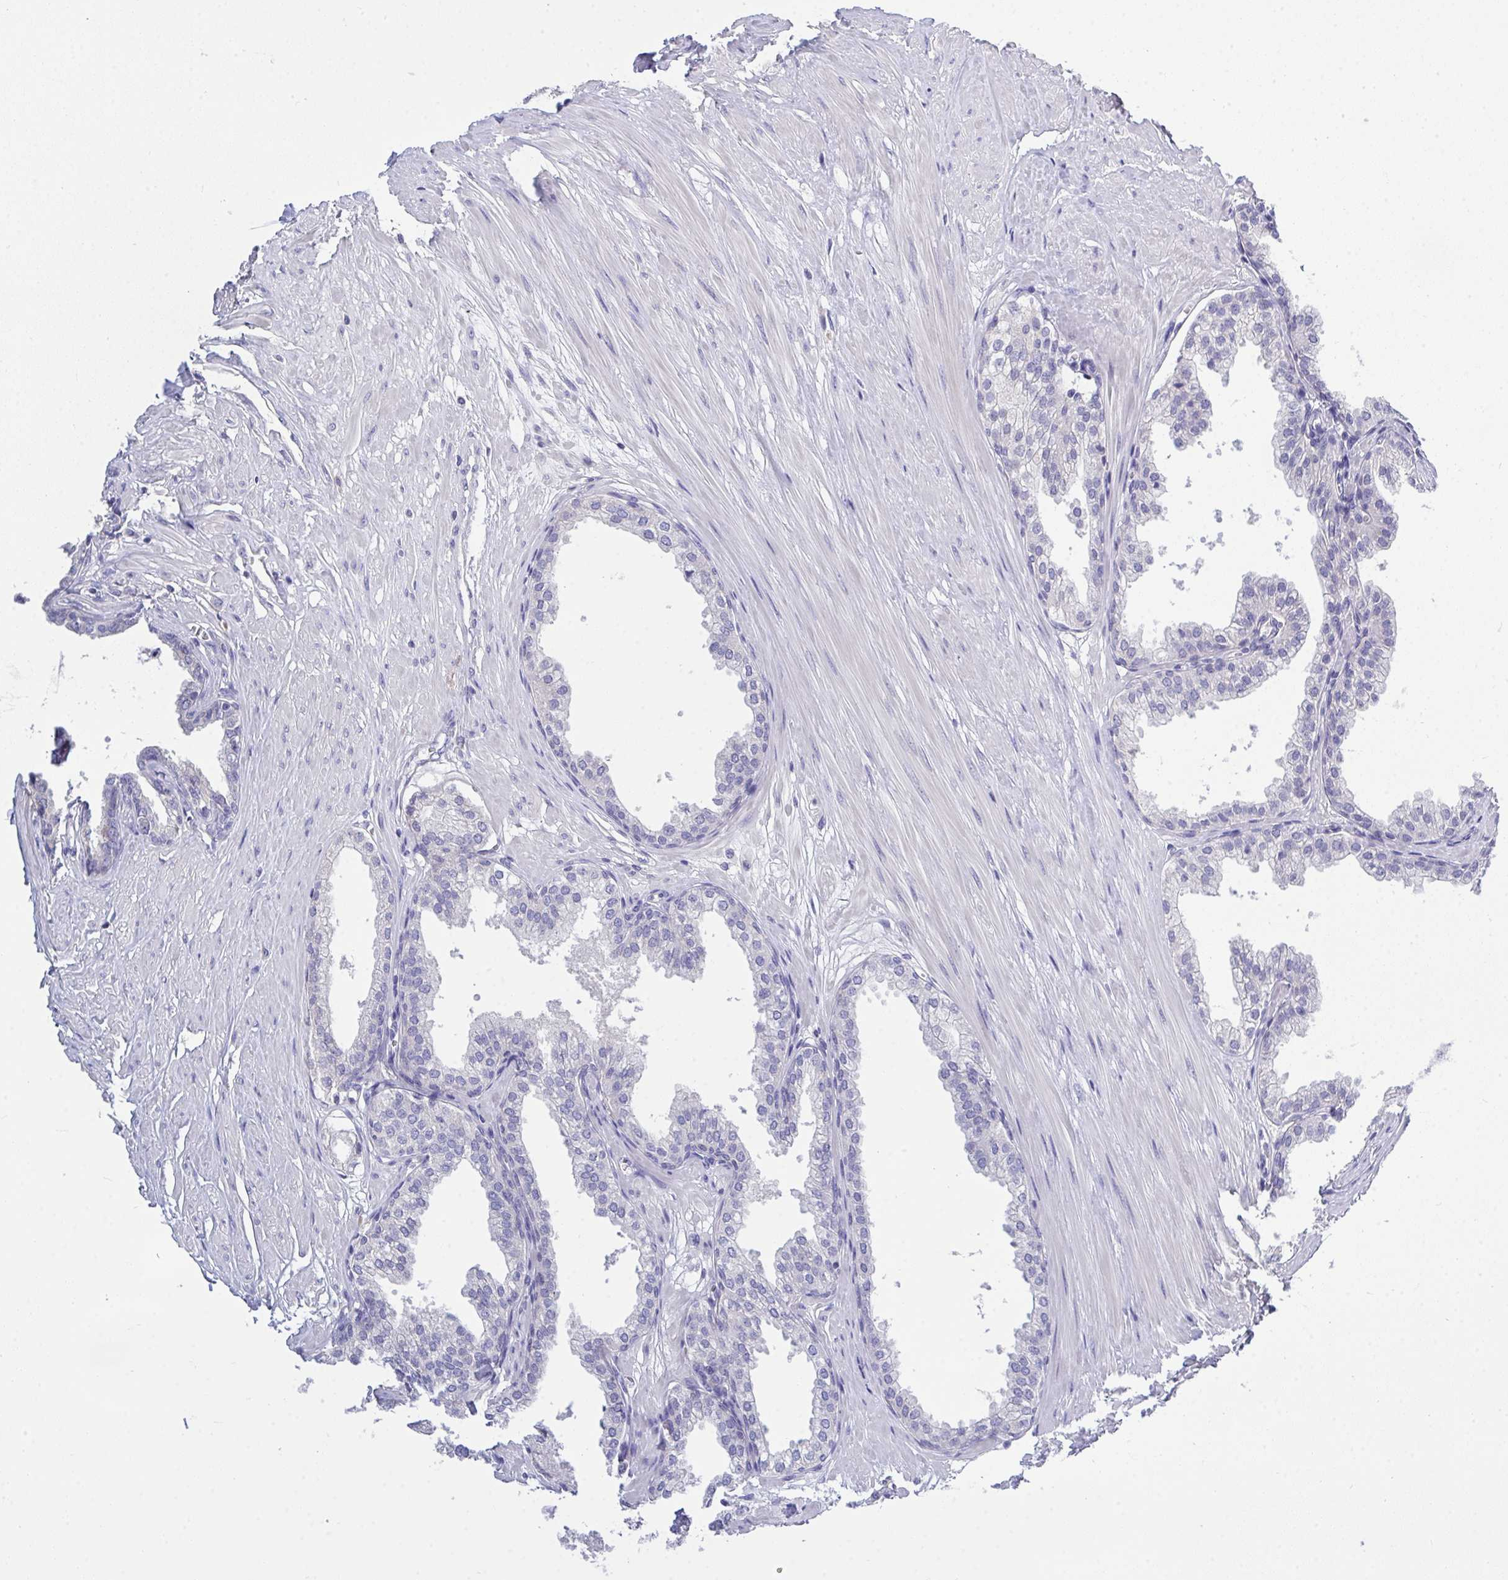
{"staining": {"intensity": "negative", "quantity": "none", "location": "none"}, "tissue": "prostate", "cell_type": "Glandular cells", "image_type": "normal", "snomed": [{"axis": "morphology", "description": "Normal tissue, NOS"}, {"axis": "topography", "description": "Prostate"}, {"axis": "topography", "description": "Peripheral nerve tissue"}], "caption": "Benign prostate was stained to show a protein in brown. There is no significant expression in glandular cells.", "gene": "LRRC58", "patient": {"sex": "male", "age": 55}}